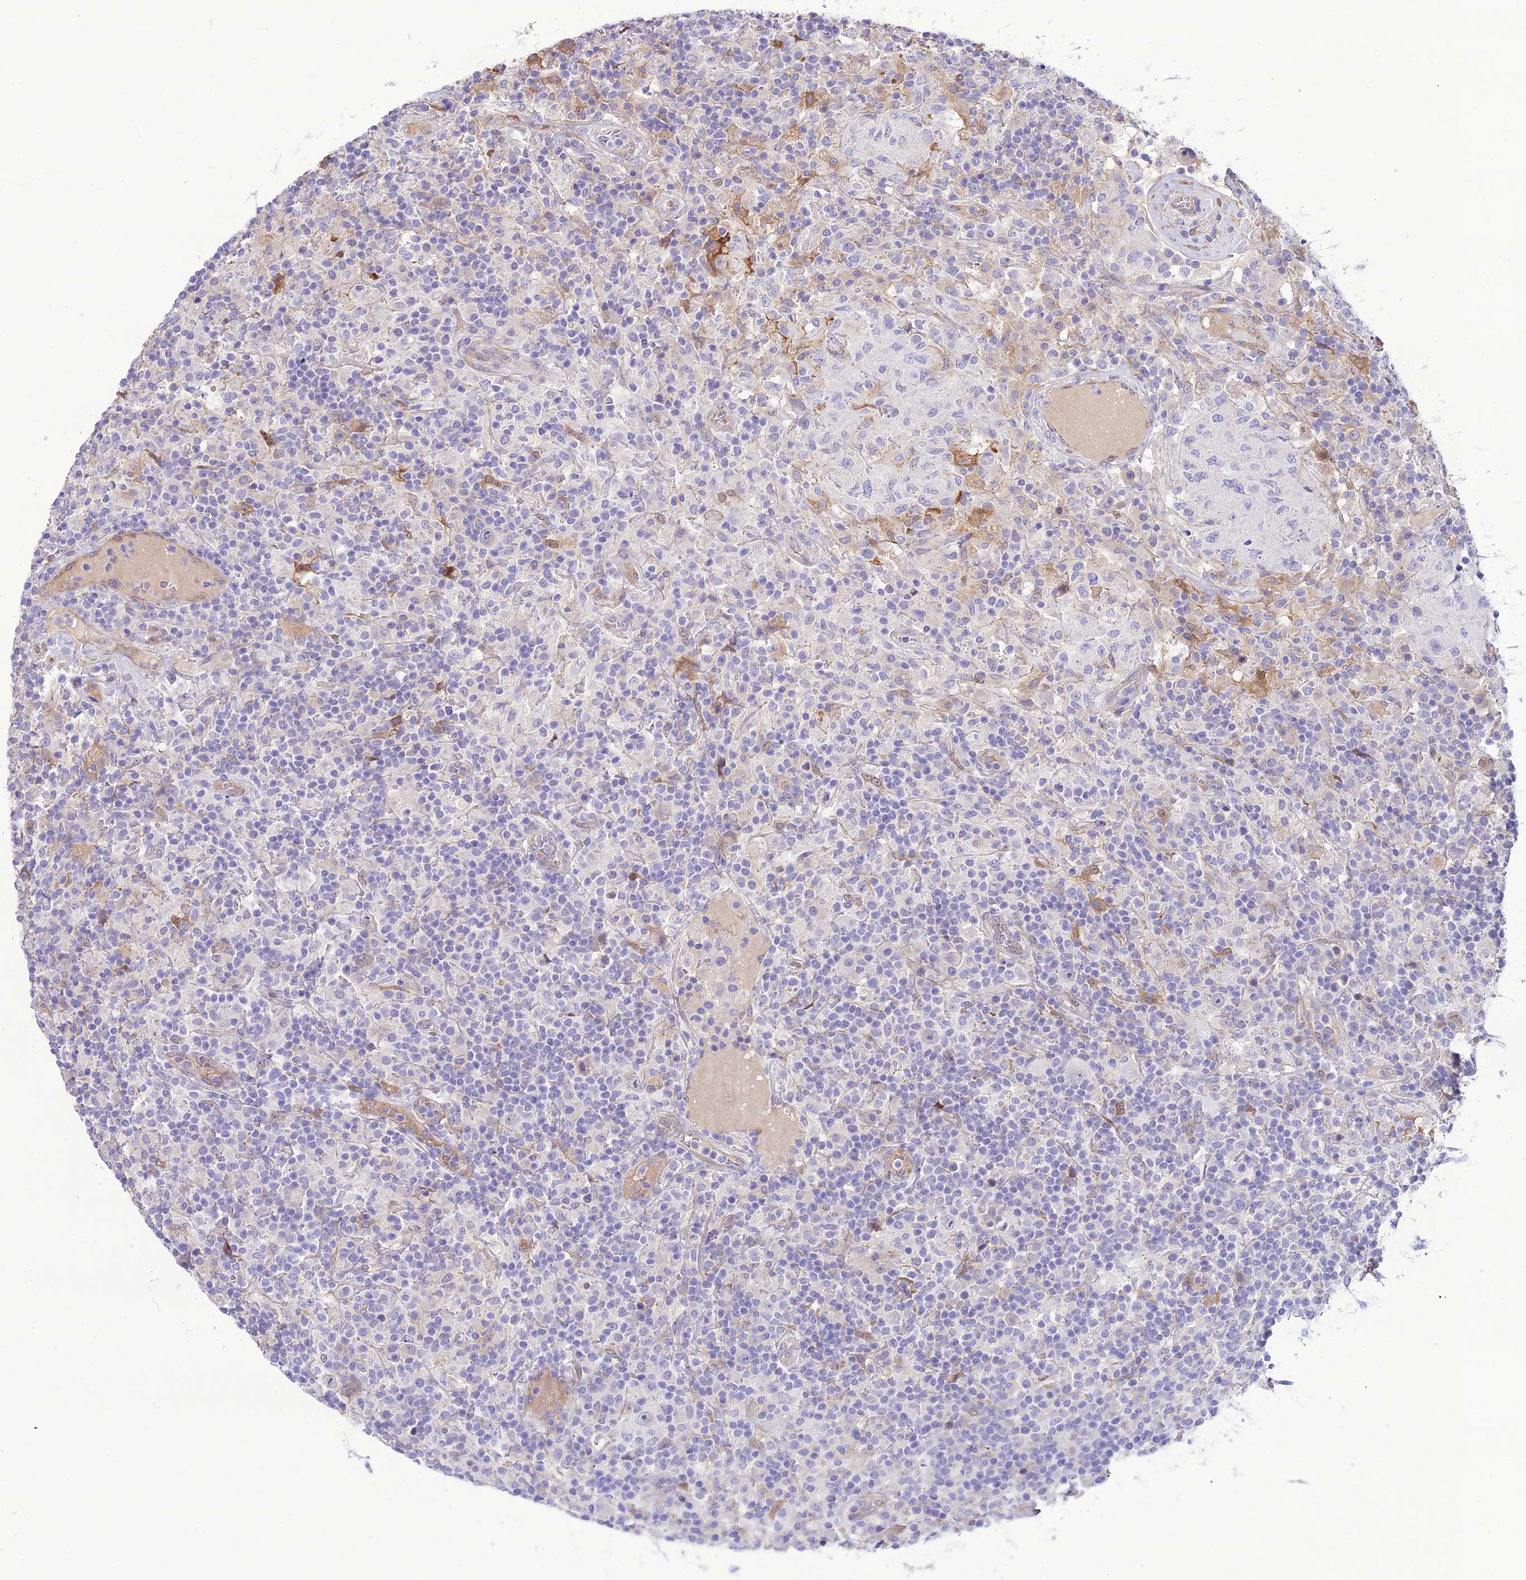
{"staining": {"intensity": "negative", "quantity": "none", "location": "none"}, "tissue": "lymphoma", "cell_type": "Tumor cells", "image_type": "cancer", "snomed": [{"axis": "morphology", "description": "Hodgkin's disease, NOS"}, {"axis": "topography", "description": "Lymph node"}], "caption": "Tumor cells are negative for brown protein staining in lymphoma. (Immunohistochemistry, brightfield microscopy, high magnification).", "gene": "MB21D2", "patient": {"sex": "male", "age": 70}}